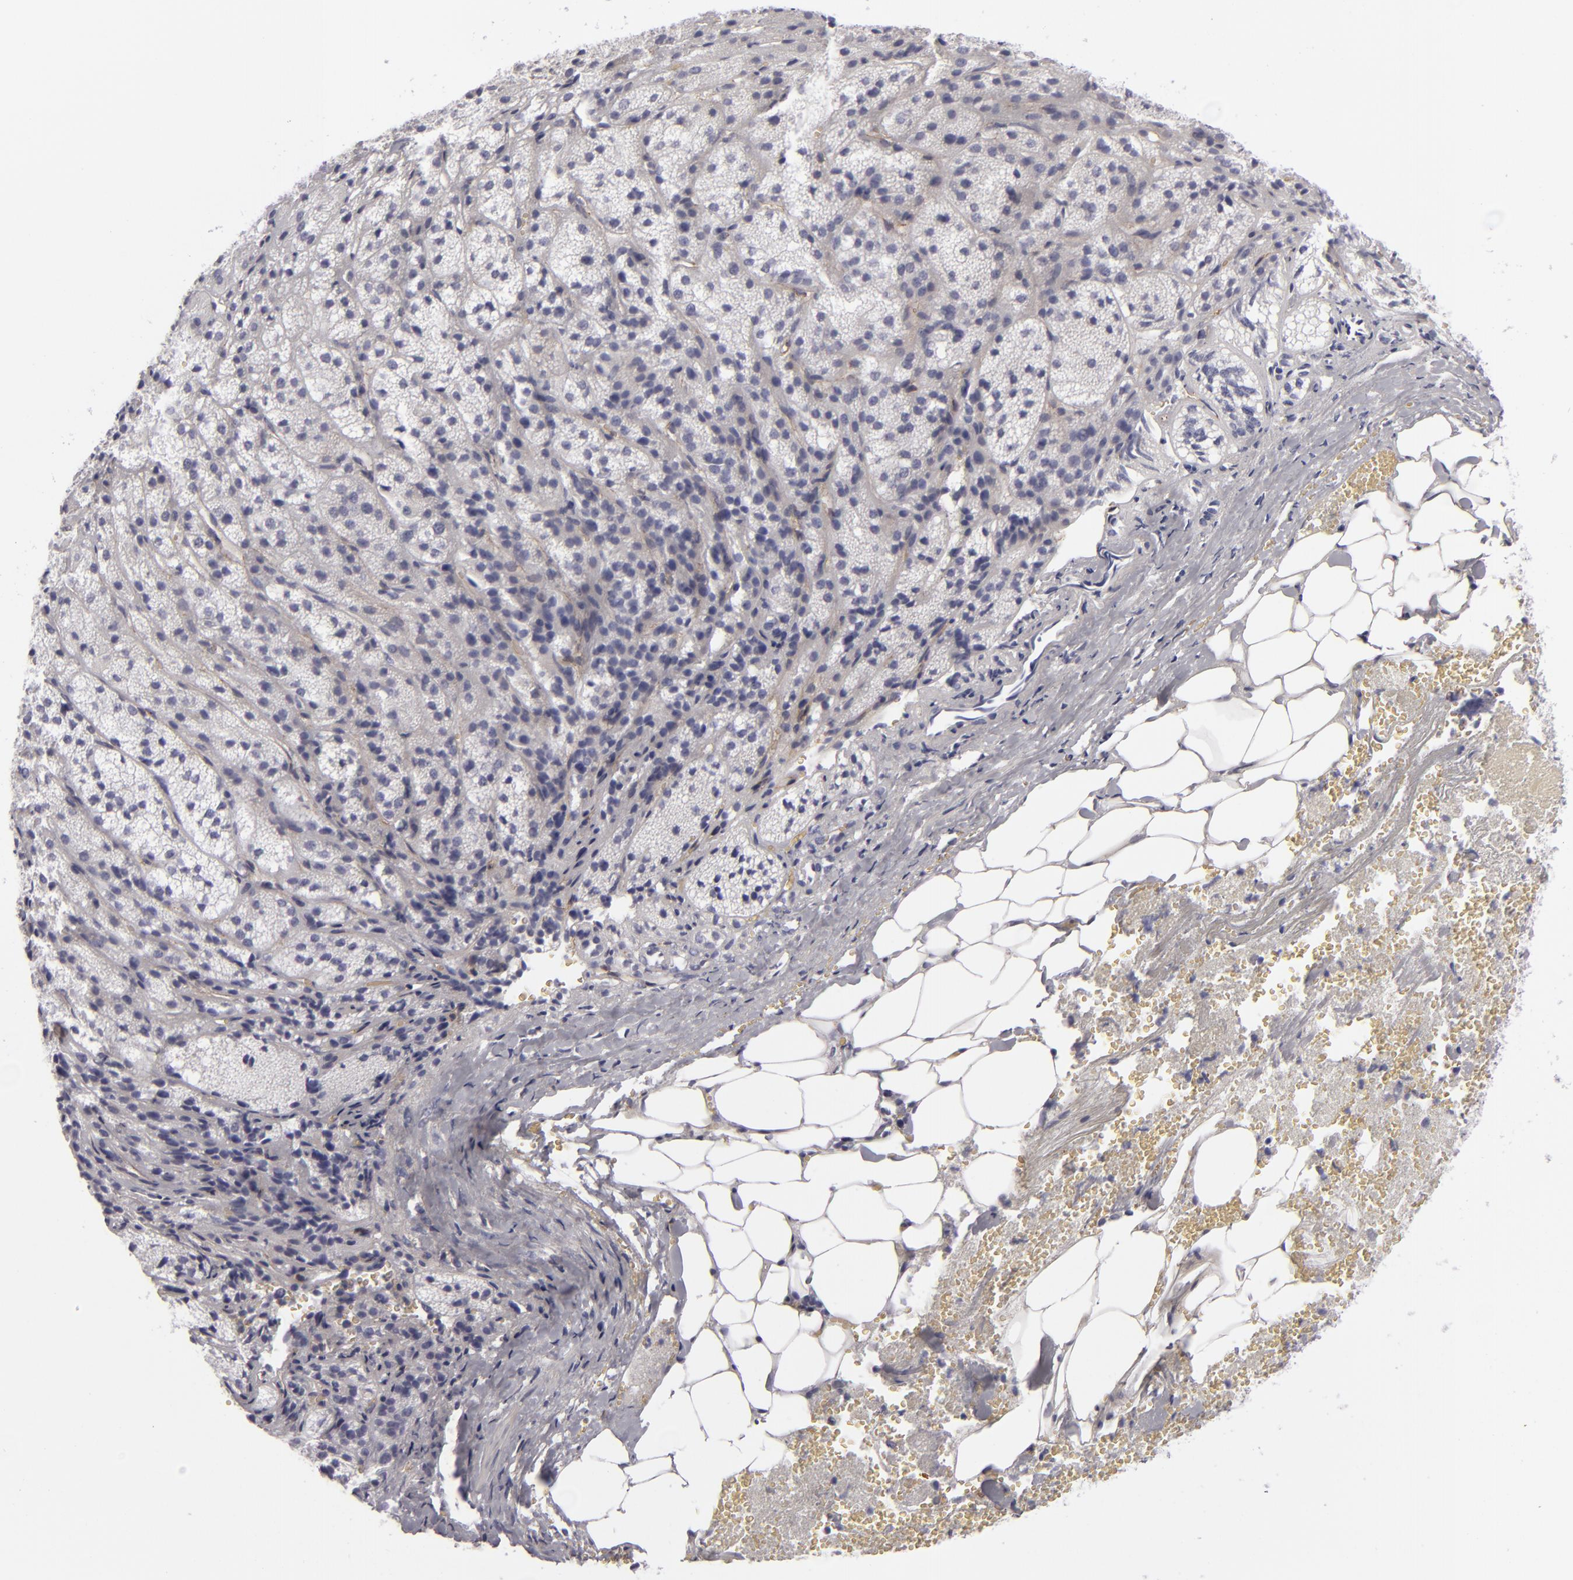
{"staining": {"intensity": "negative", "quantity": "none", "location": "none"}, "tissue": "adrenal gland", "cell_type": "Glandular cells", "image_type": "normal", "snomed": [{"axis": "morphology", "description": "Normal tissue, NOS"}, {"axis": "topography", "description": "Adrenal gland"}], "caption": "Immunohistochemistry of unremarkable human adrenal gland shows no expression in glandular cells.", "gene": "JUP", "patient": {"sex": "female", "age": 71}}